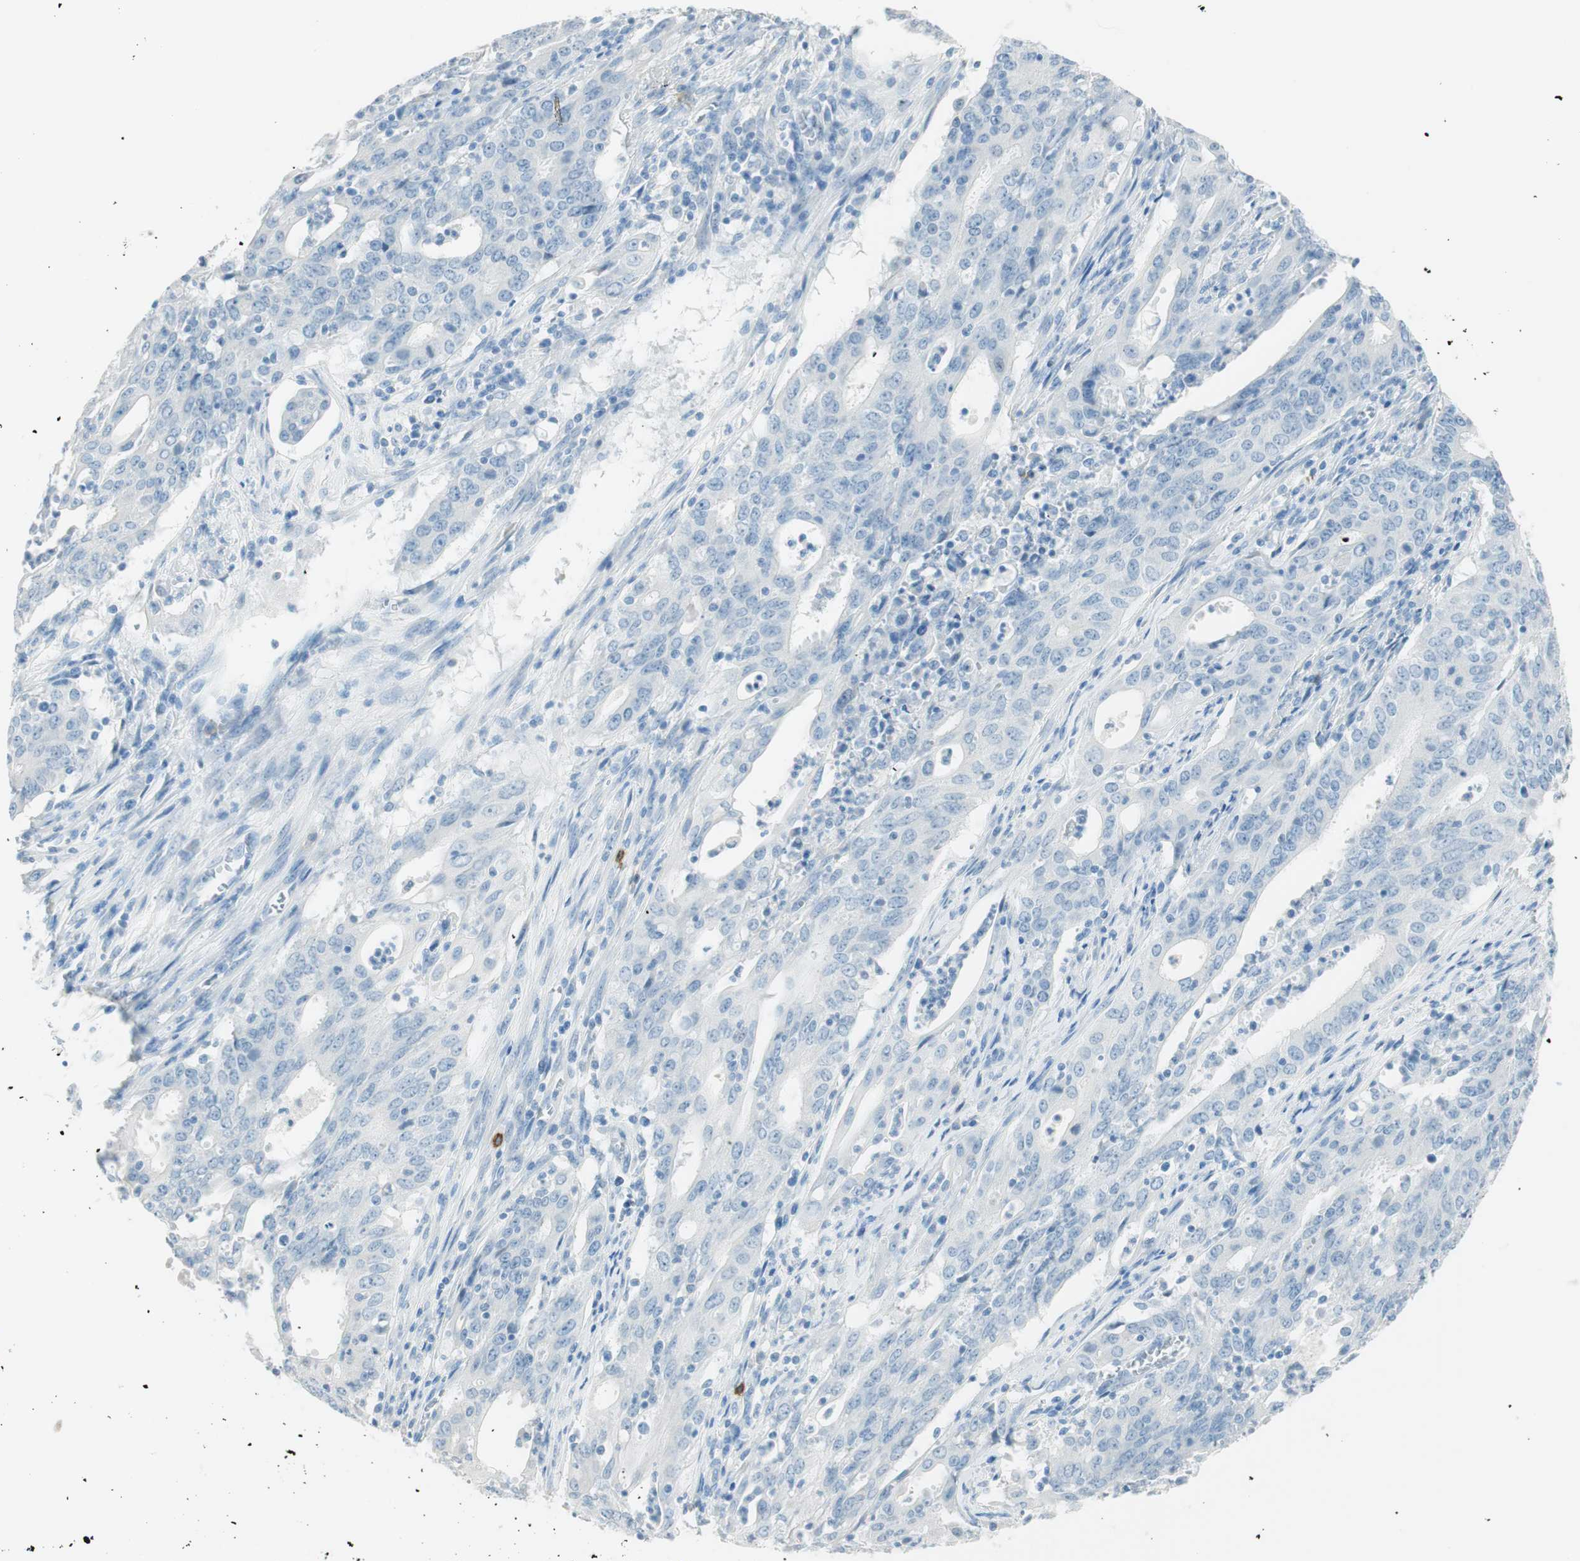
{"staining": {"intensity": "negative", "quantity": "none", "location": "none"}, "tissue": "cervical cancer", "cell_type": "Tumor cells", "image_type": "cancer", "snomed": [{"axis": "morphology", "description": "Adenocarcinoma, NOS"}, {"axis": "topography", "description": "Cervix"}], "caption": "An immunohistochemistry photomicrograph of cervical cancer is shown. There is no staining in tumor cells of cervical cancer.", "gene": "TNFRSF13C", "patient": {"sex": "female", "age": 44}}